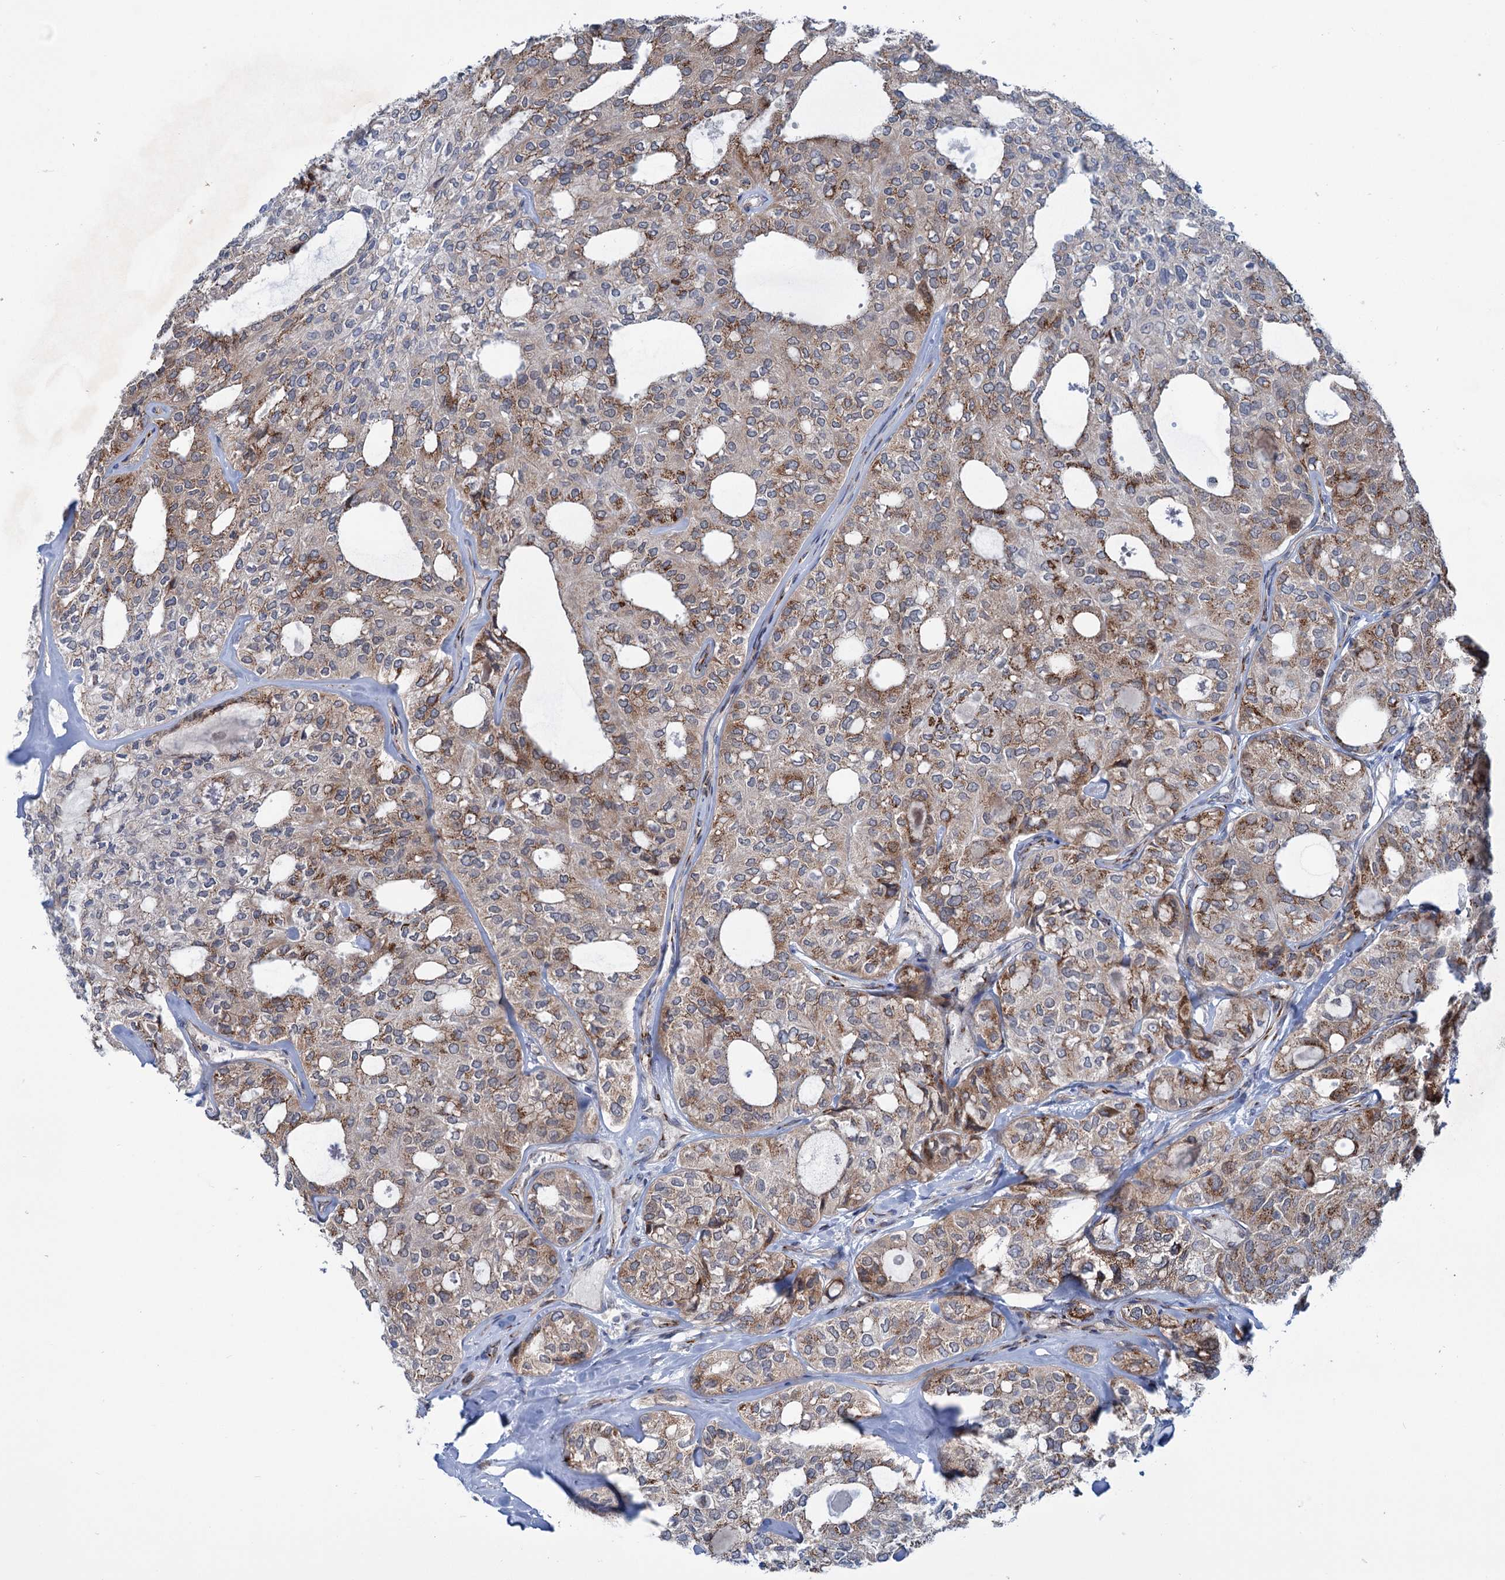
{"staining": {"intensity": "strong", "quantity": "25%-75%", "location": "cytoplasmic/membranous"}, "tissue": "thyroid cancer", "cell_type": "Tumor cells", "image_type": "cancer", "snomed": [{"axis": "morphology", "description": "Follicular adenoma carcinoma, NOS"}, {"axis": "topography", "description": "Thyroid gland"}], "caption": "This is an image of IHC staining of thyroid cancer, which shows strong positivity in the cytoplasmic/membranous of tumor cells.", "gene": "ELP4", "patient": {"sex": "male", "age": 75}}